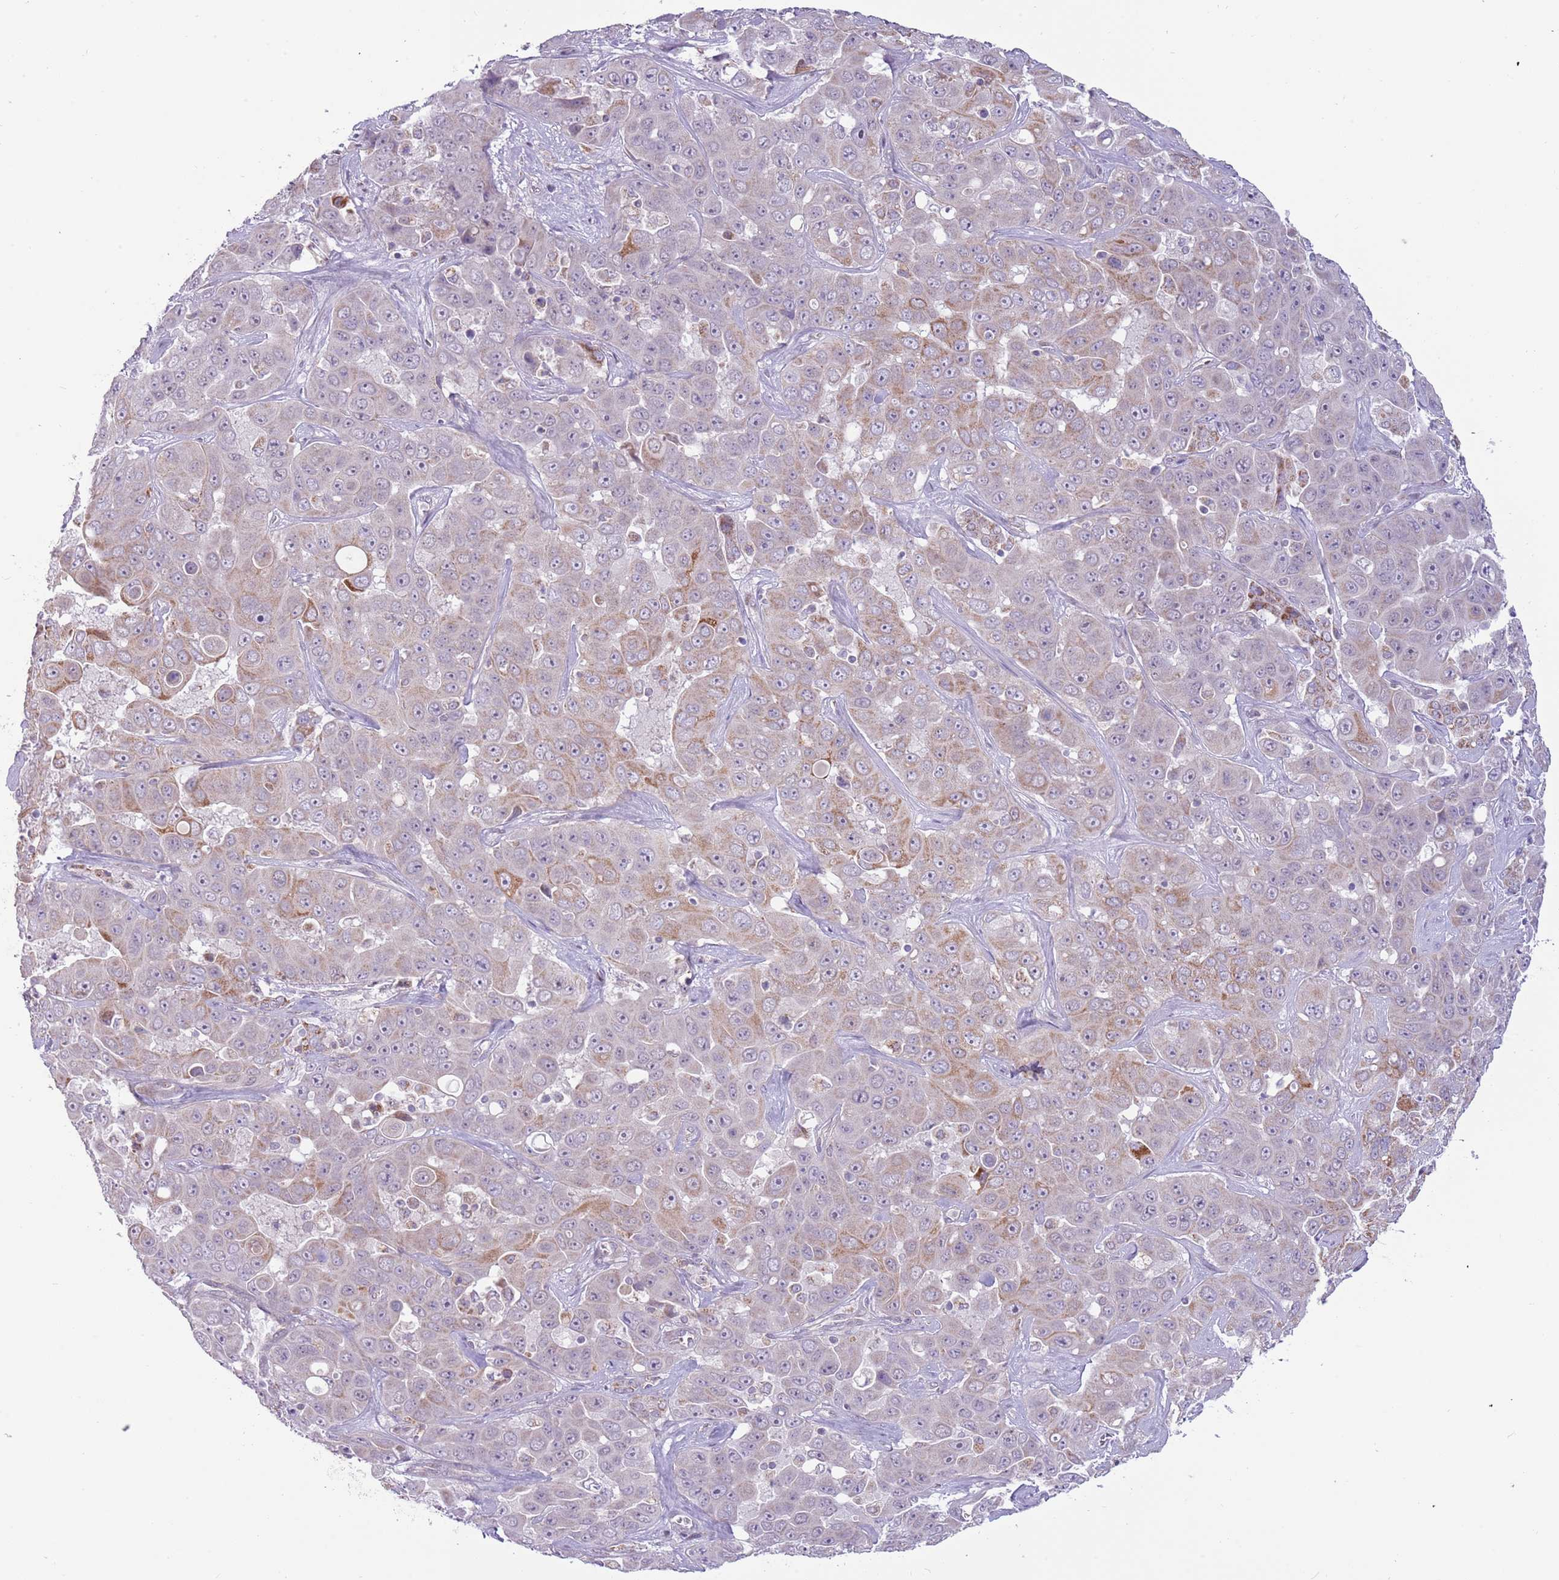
{"staining": {"intensity": "moderate", "quantity": "<25%", "location": "cytoplasmic/membranous"}, "tissue": "liver cancer", "cell_type": "Tumor cells", "image_type": "cancer", "snomed": [{"axis": "morphology", "description": "Cholangiocarcinoma"}, {"axis": "topography", "description": "Liver"}], "caption": "This is a micrograph of immunohistochemistry (IHC) staining of liver cancer (cholangiocarcinoma), which shows moderate staining in the cytoplasmic/membranous of tumor cells.", "gene": "MLLT11", "patient": {"sex": "female", "age": 52}}